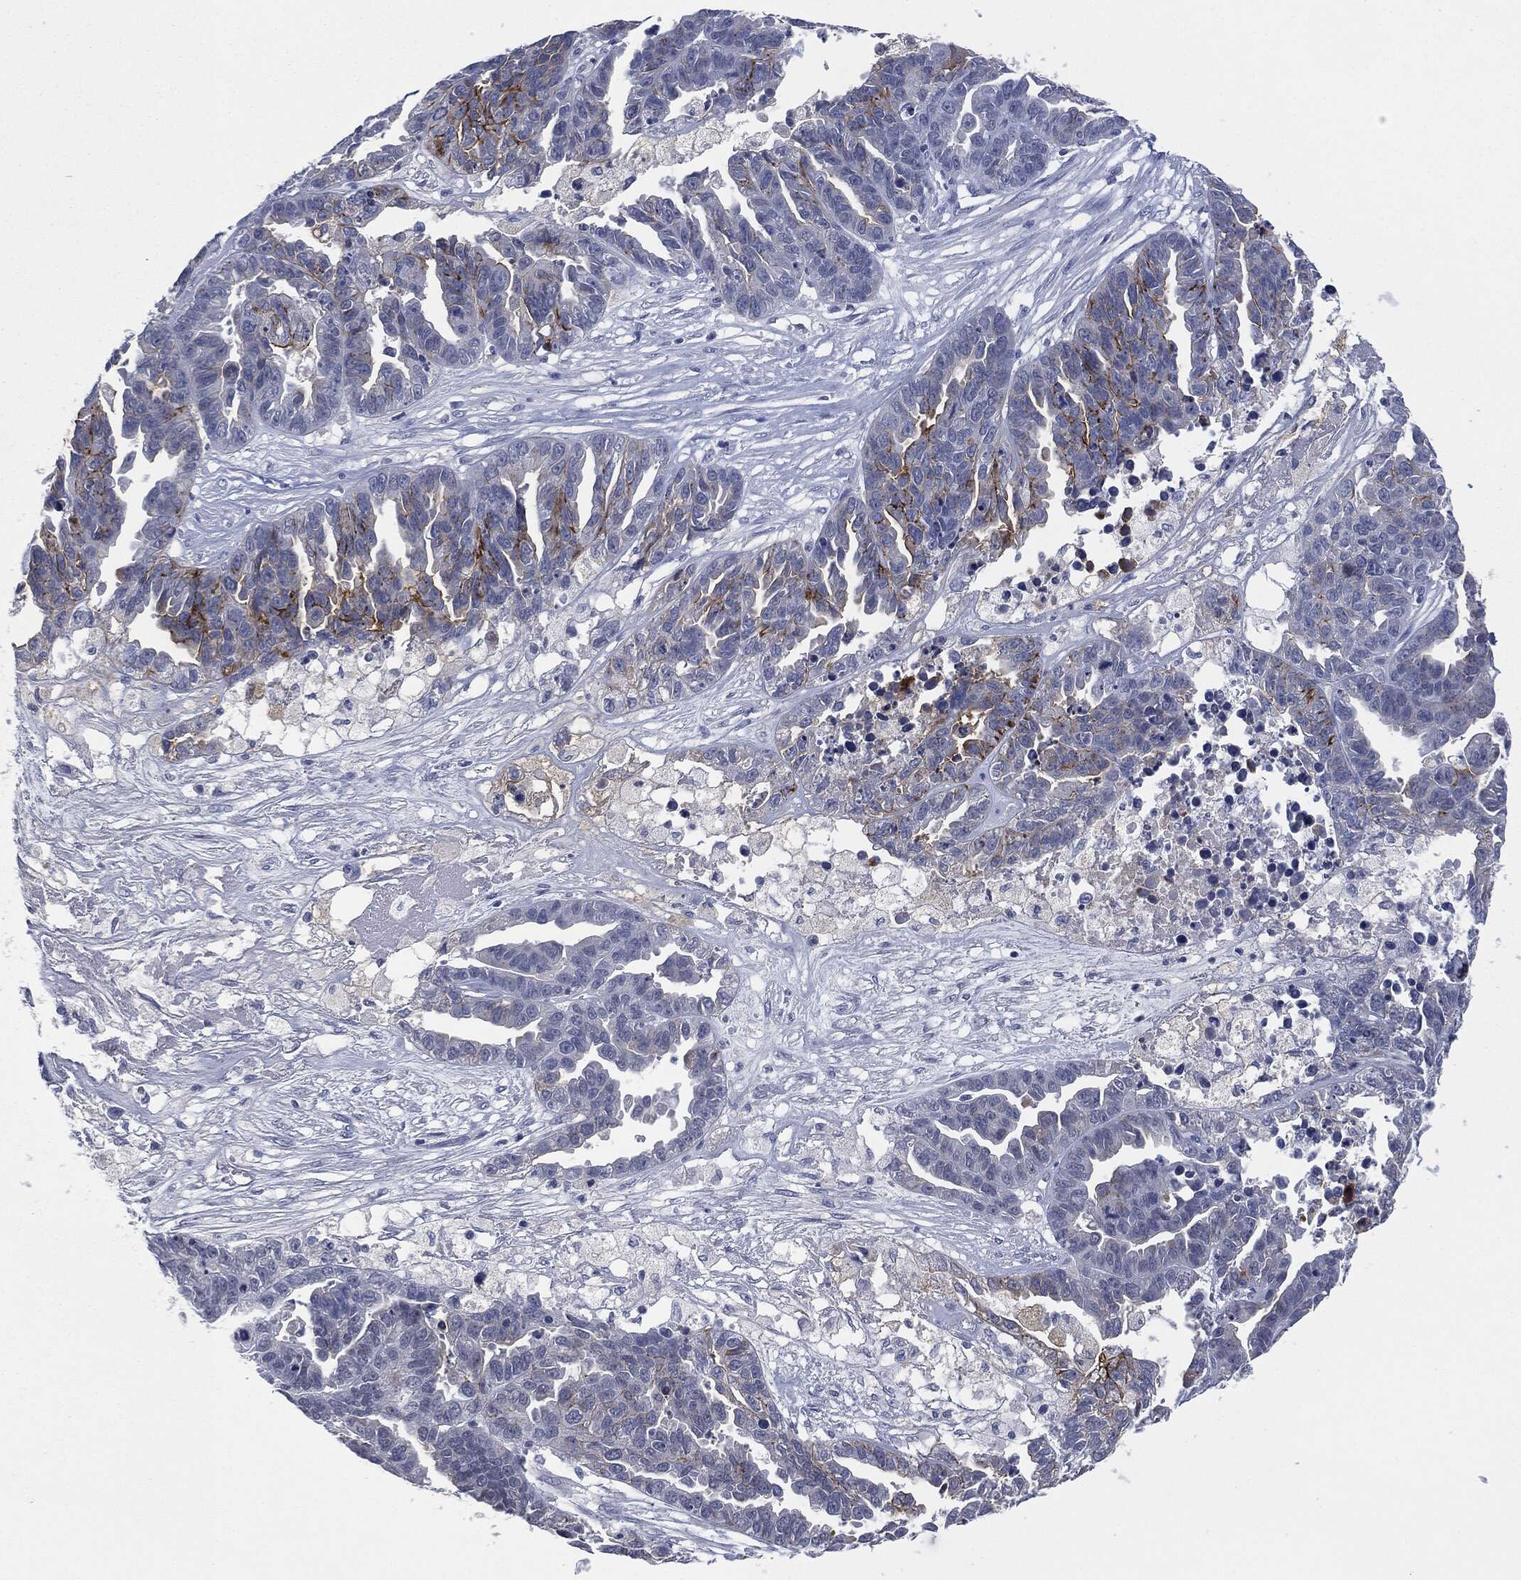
{"staining": {"intensity": "strong", "quantity": "<25%", "location": "cytoplasmic/membranous"}, "tissue": "ovarian cancer", "cell_type": "Tumor cells", "image_type": "cancer", "snomed": [{"axis": "morphology", "description": "Cystadenocarcinoma, serous, NOS"}, {"axis": "topography", "description": "Ovary"}], "caption": "This micrograph displays immunohistochemistry staining of ovarian cancer (serous cystadenocarcinoma), with medium strong cytoplasmic/membranous expression in approximately <25% of tumor cells.", "gene": "MUC16", "patient": {"sex": "female", "age": 87}}